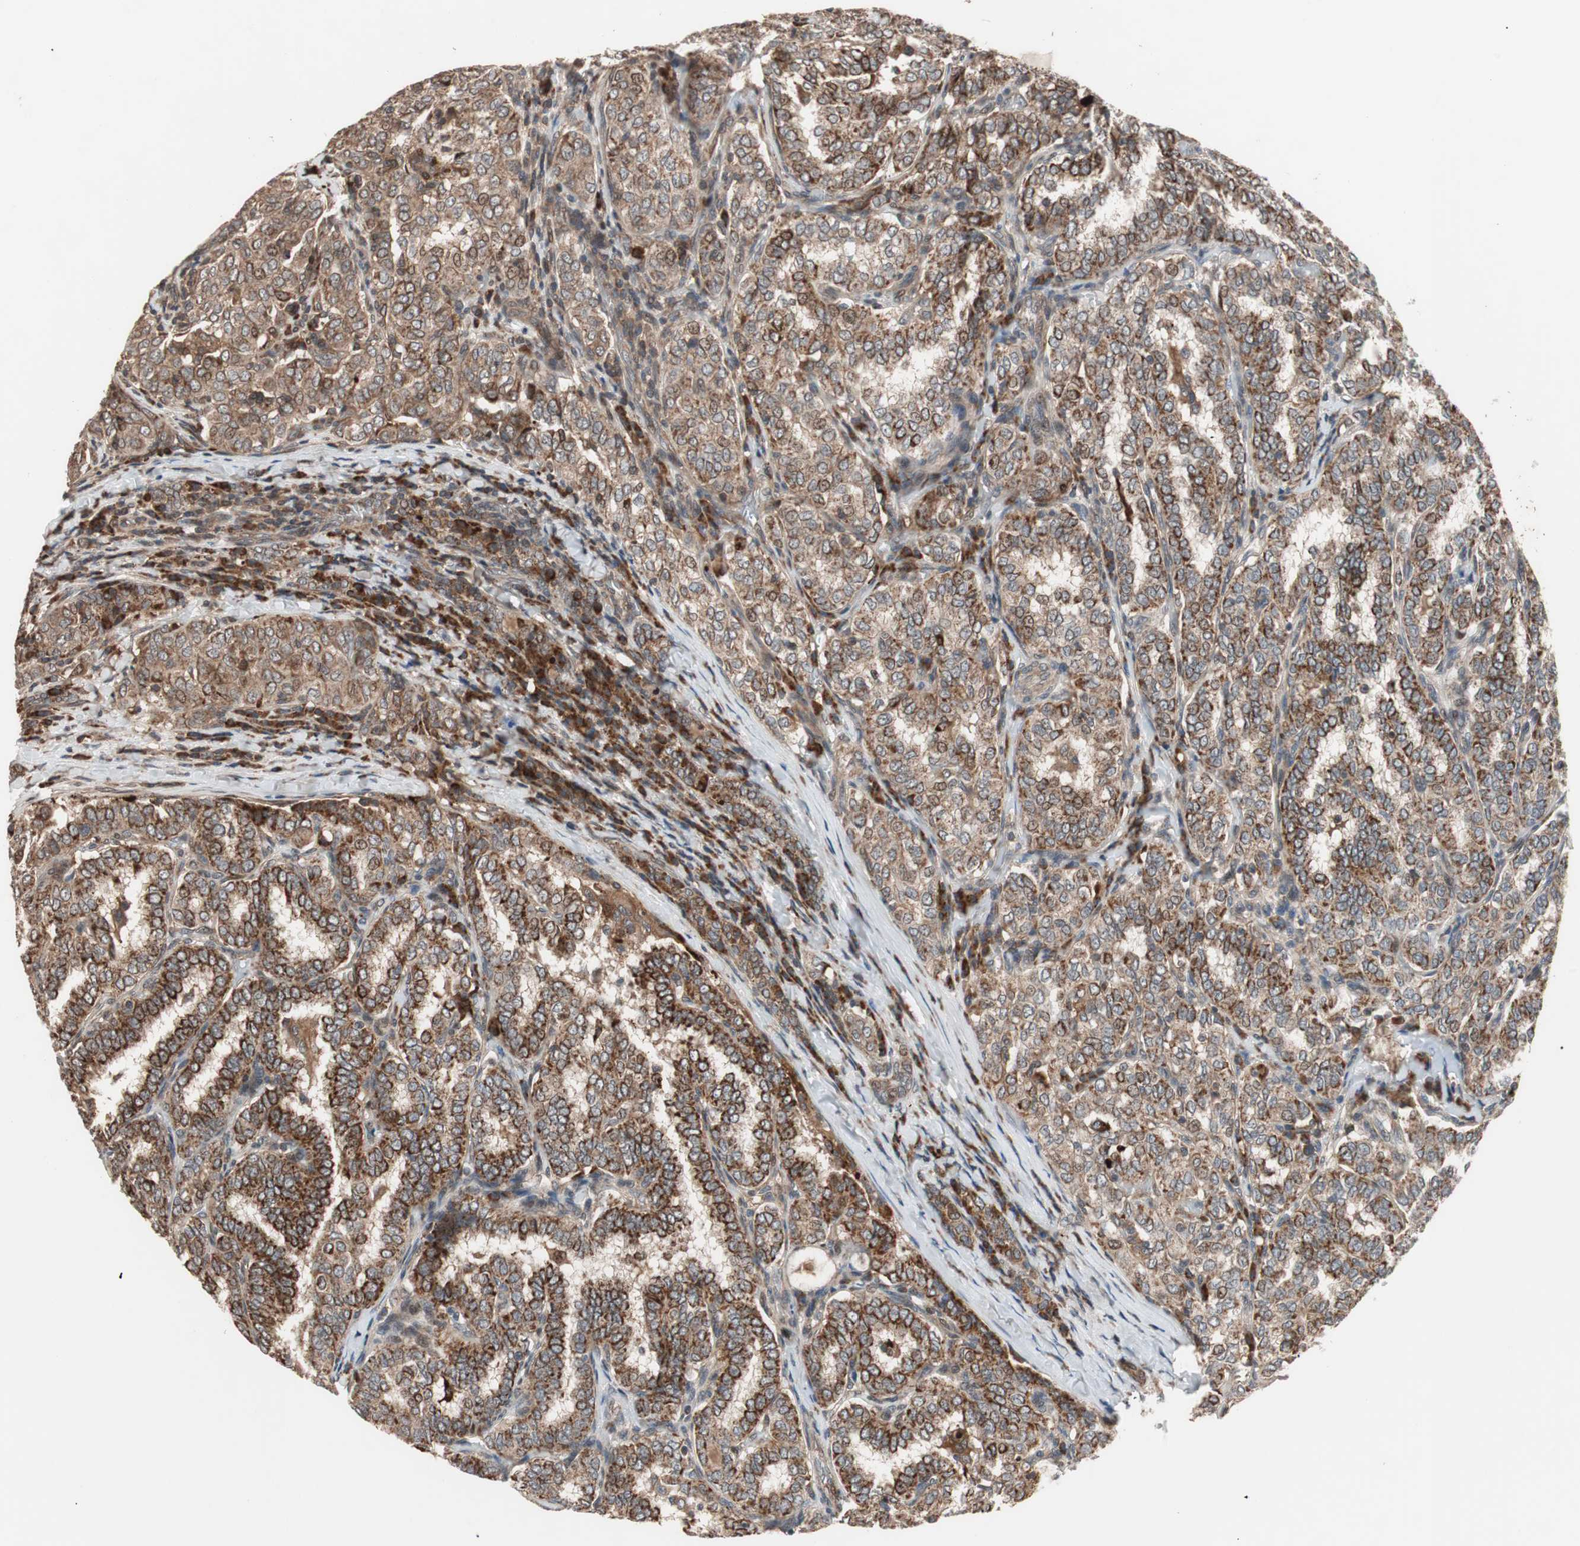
{"staining": {"intensity": "strong", "quantity": ">75%", "location": "cytoplasmic/membranous"}, "tissue": "thyroid cancer", "cell_type": "Tumor cells", "image_type": "cancer", "snomed": [{"axis": "morphology", "description": "Papillary adenocarcinoma, NOS"}, {"axis": "topography", "description": "Thyroid gland"}], "caption": "An immunohistochemistry histopathology image of tumor tissue is shown. Protein staining in brown labels strong cytoplasmic/membranous positivity in papillary adenocarcinoma (thyroid) within tumor cells.", "gene": "NF2", "patient": {"sex": "female", "age": 30}}